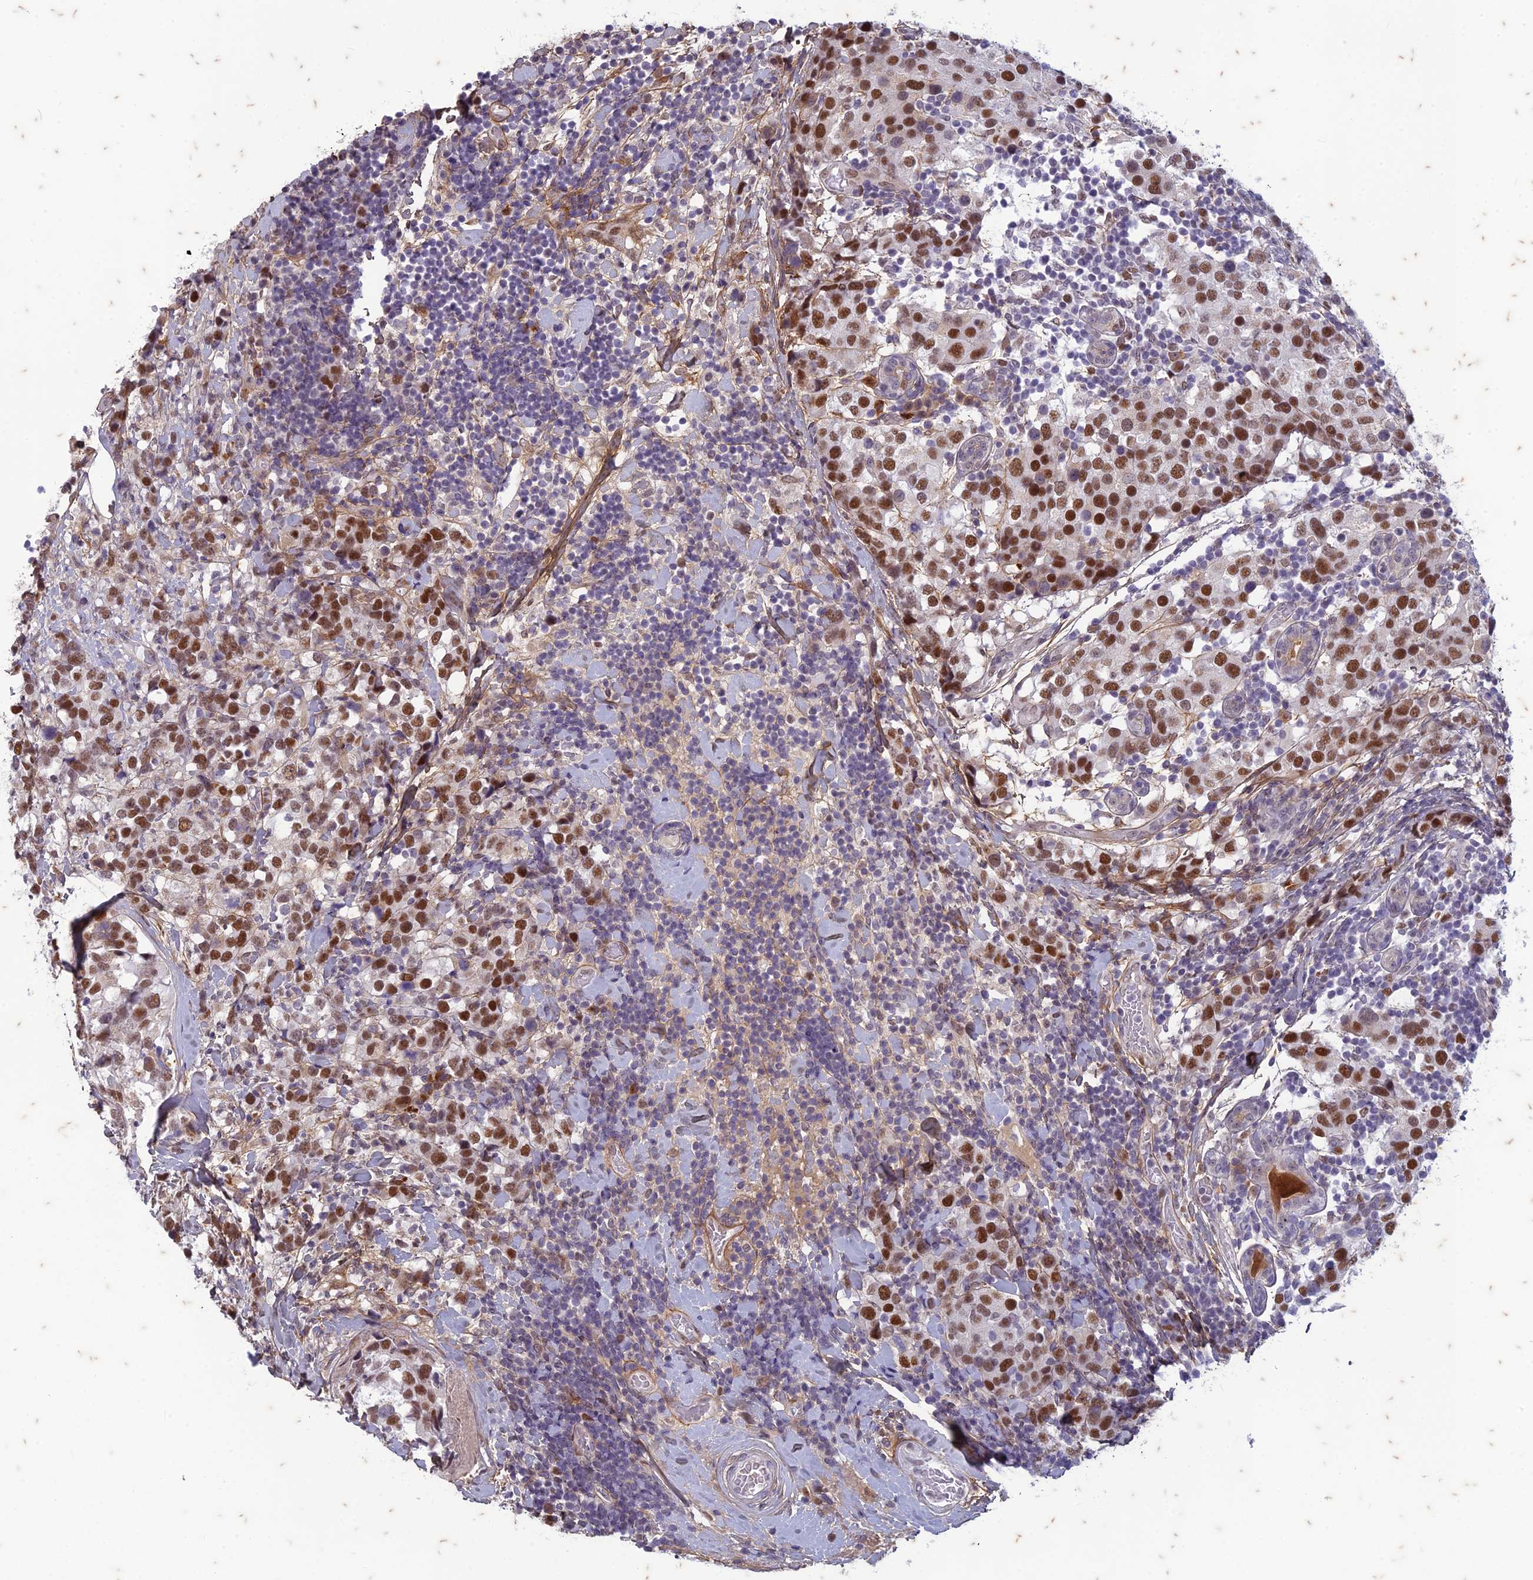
{"staining": {"intensity": "strong", "quantity": ">75%", "location": "nuclear"}, "tissue": "breast cancer", "cell_type": "Tumor cells", "image_type": "cancer", "snomed": [{"axis": "morphology", "description": "Lobular carcinoma"}, {"axis": "topography", "description": "Breast"}], "caption": "A brown stain highlights strong nuclear positivity of a protein in breast lobular carcinoma tumor cells.", "gene": "PABPN1L", "patient": {"sex": "female", "age": 59}}